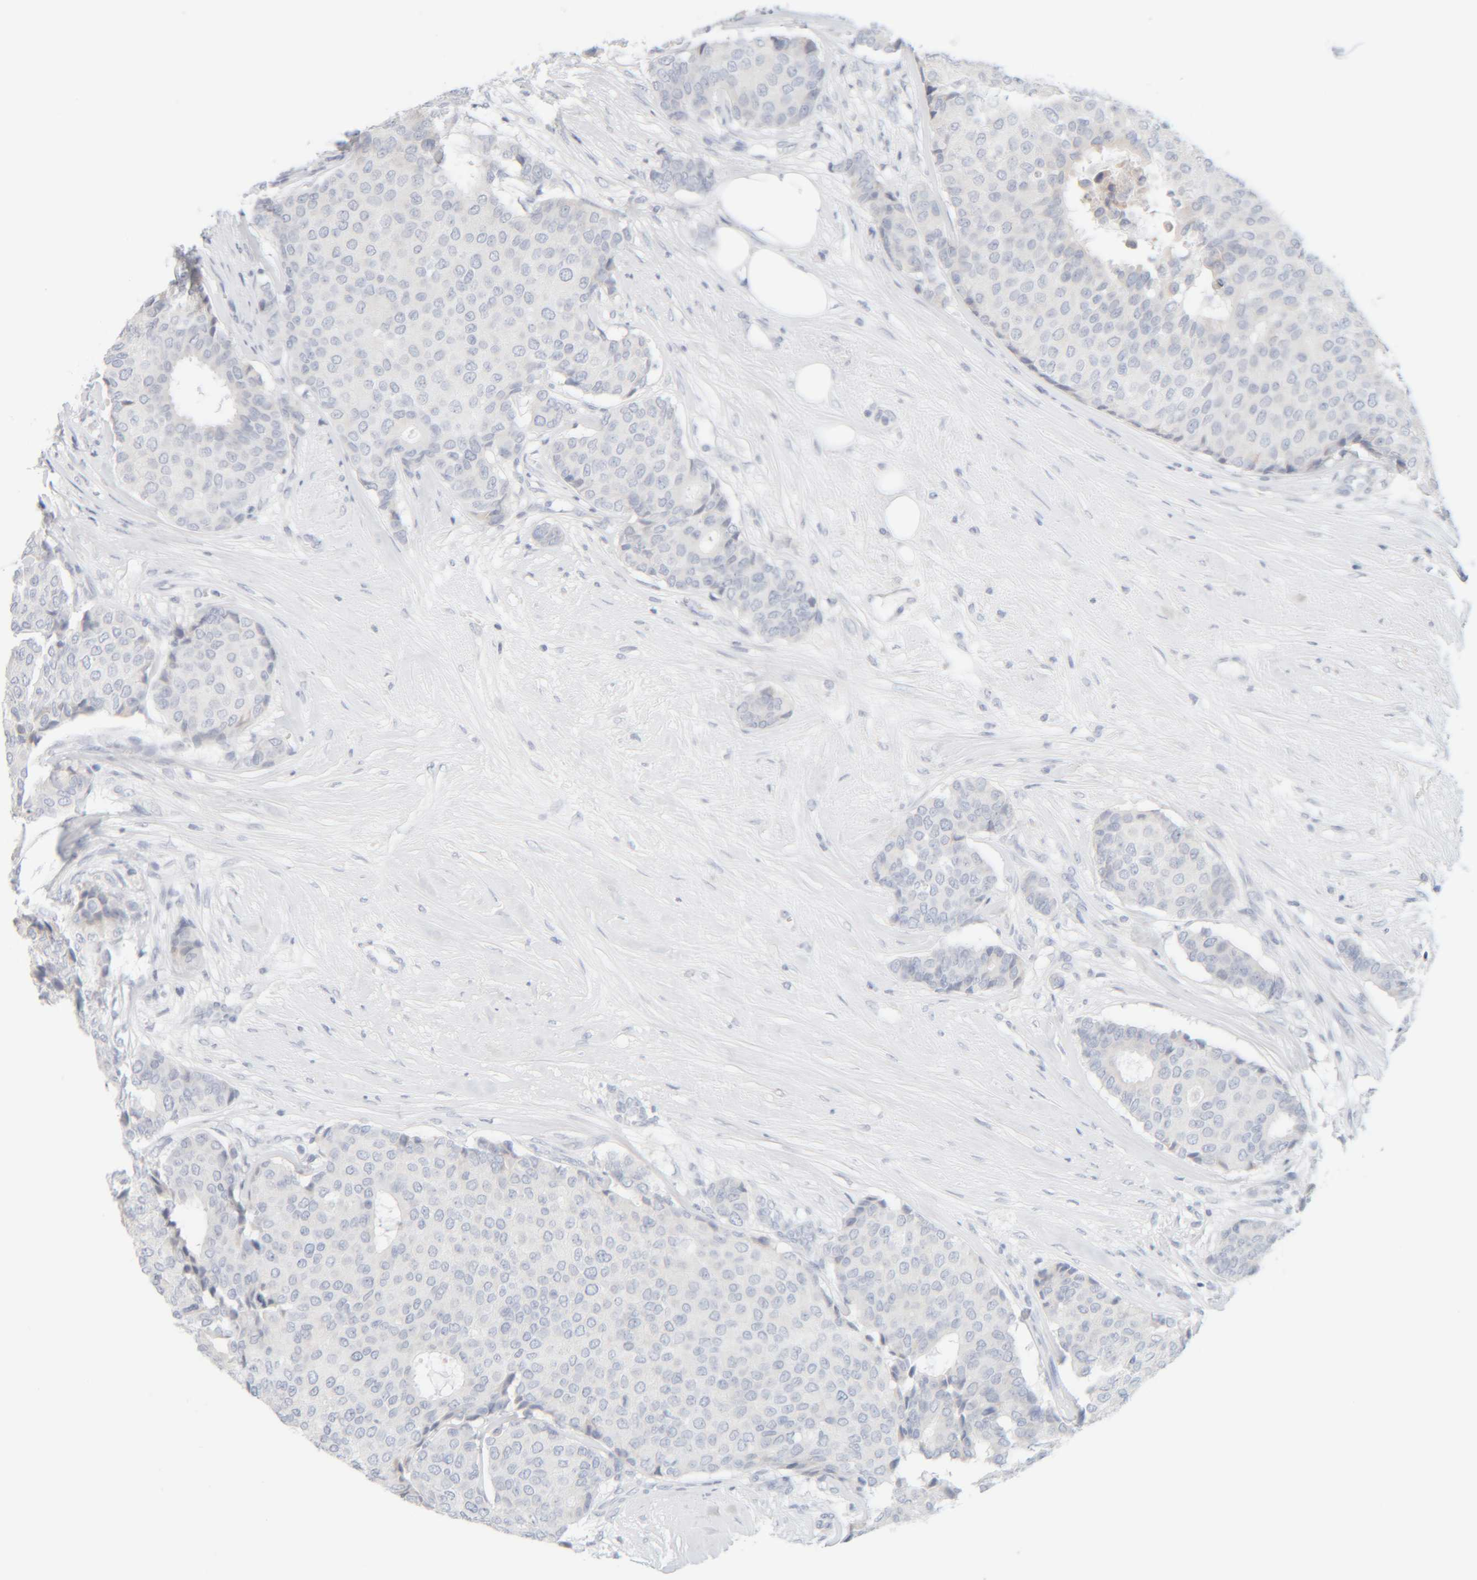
{"staining": {"intensity": "negative", "quantity": "none", "location": "none"}, "tissue": "breast cancer", "cell_type": "Tumor cells", "image_type": "cancer", "snomed": [{"axis": "morphology", "description": "Duct carcinoma"}, {"axis": "topography", "description": "Breast"}], "caption": "High power microscopy image of an immunohistochemistry image of invasive ductal carcinoma (breast), revealing no significant staining in tumor cells. The staining is performed using DAB brown chromogen with nuclei counter-stained in using hematoxylin.", "gene": "RIDA", "patient": {"sex": "female", "age": 75}}